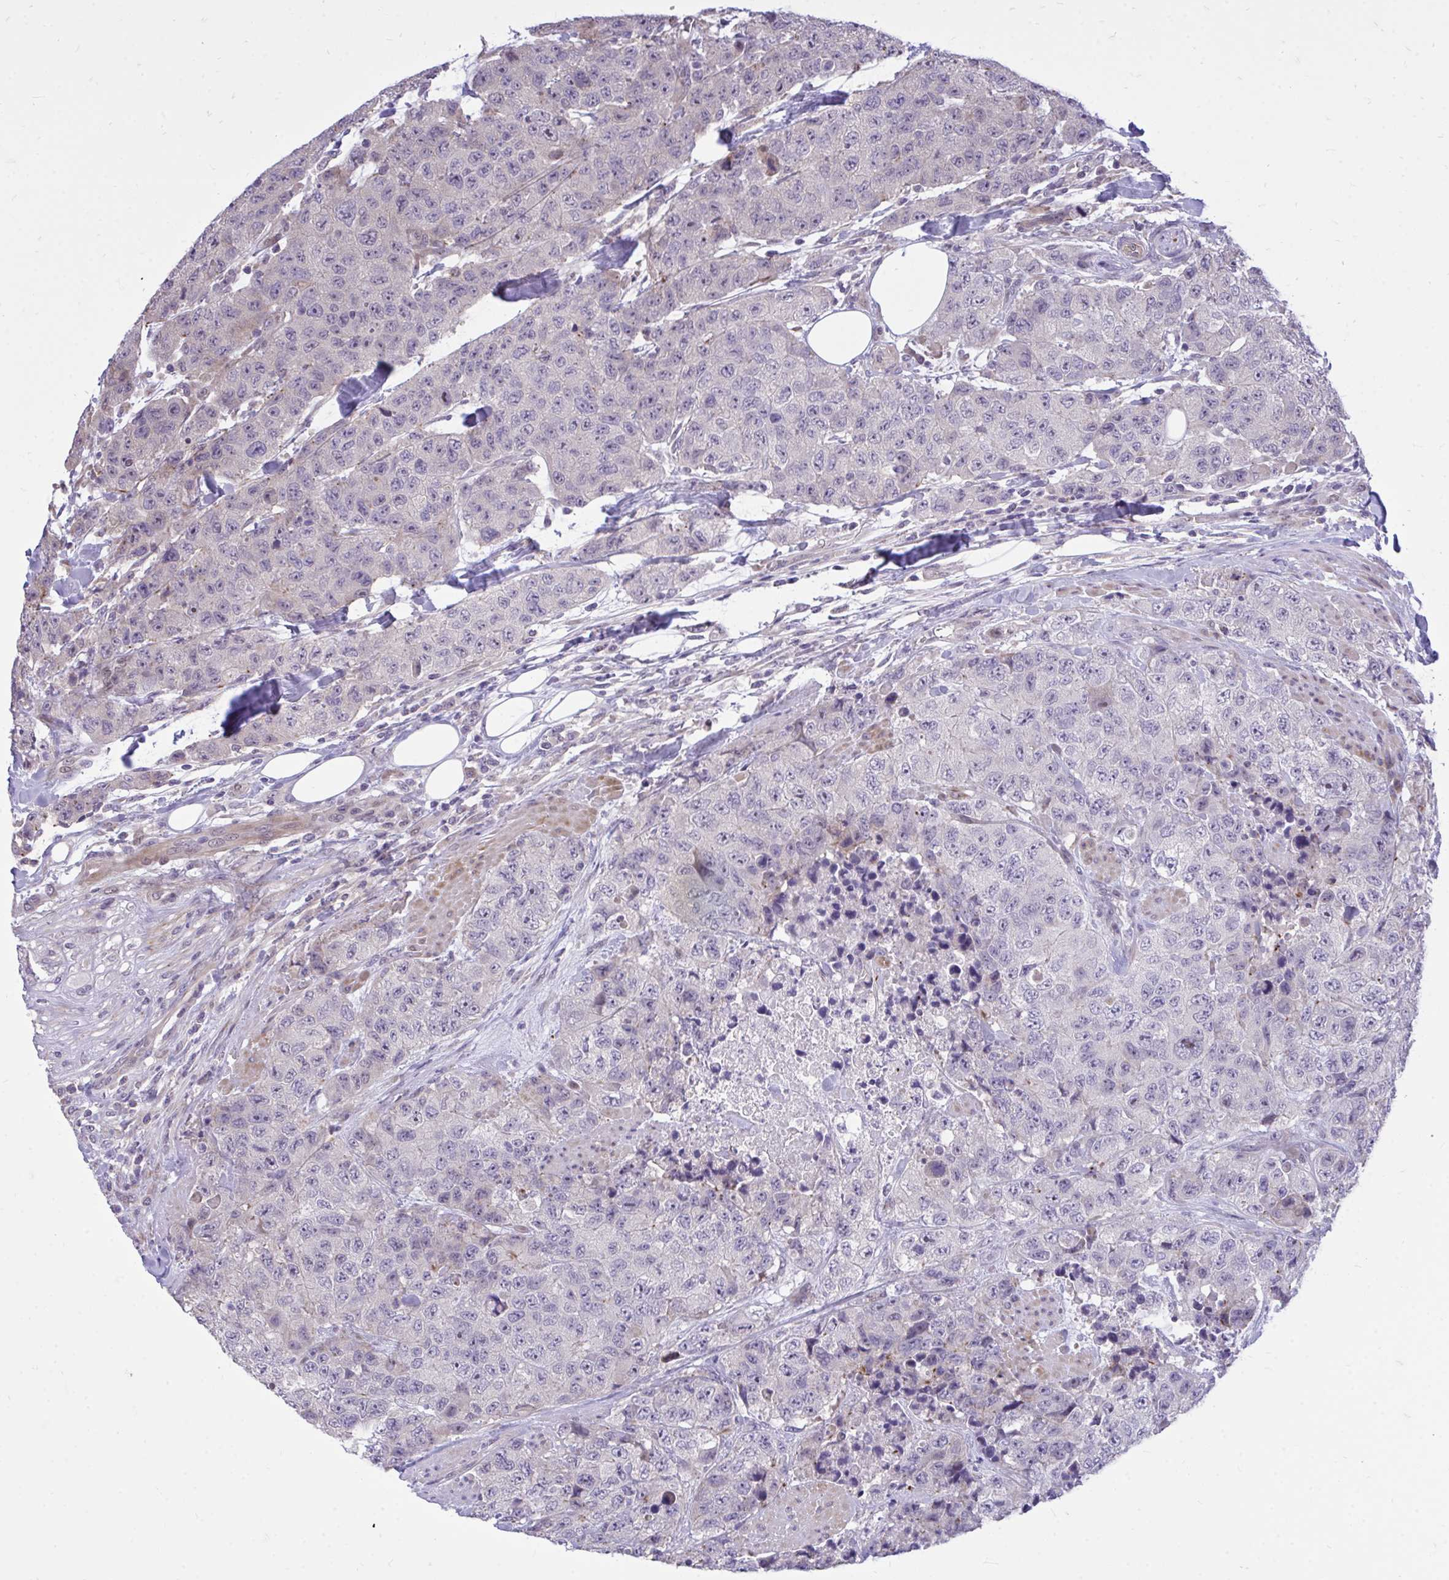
{"staining": {"intensity": "negative", "quantity": "none", "location": "none"}, "tissue": "urothelial cancer", "cell_type": "Tumor cells", "image_type": "cancer", "snomed": [{"axis": "morphology", "description": "Urothelial carcinoma, High grade"}, {"axis": "topography", "description": "Urinary bladder"}], "caption": "Immunohistochemical staining of urothelial cancer demonstrates no significant expression in tumor cells.", "gene": "HMBOX1", "patient": {"sex": "female", "age": 78}}